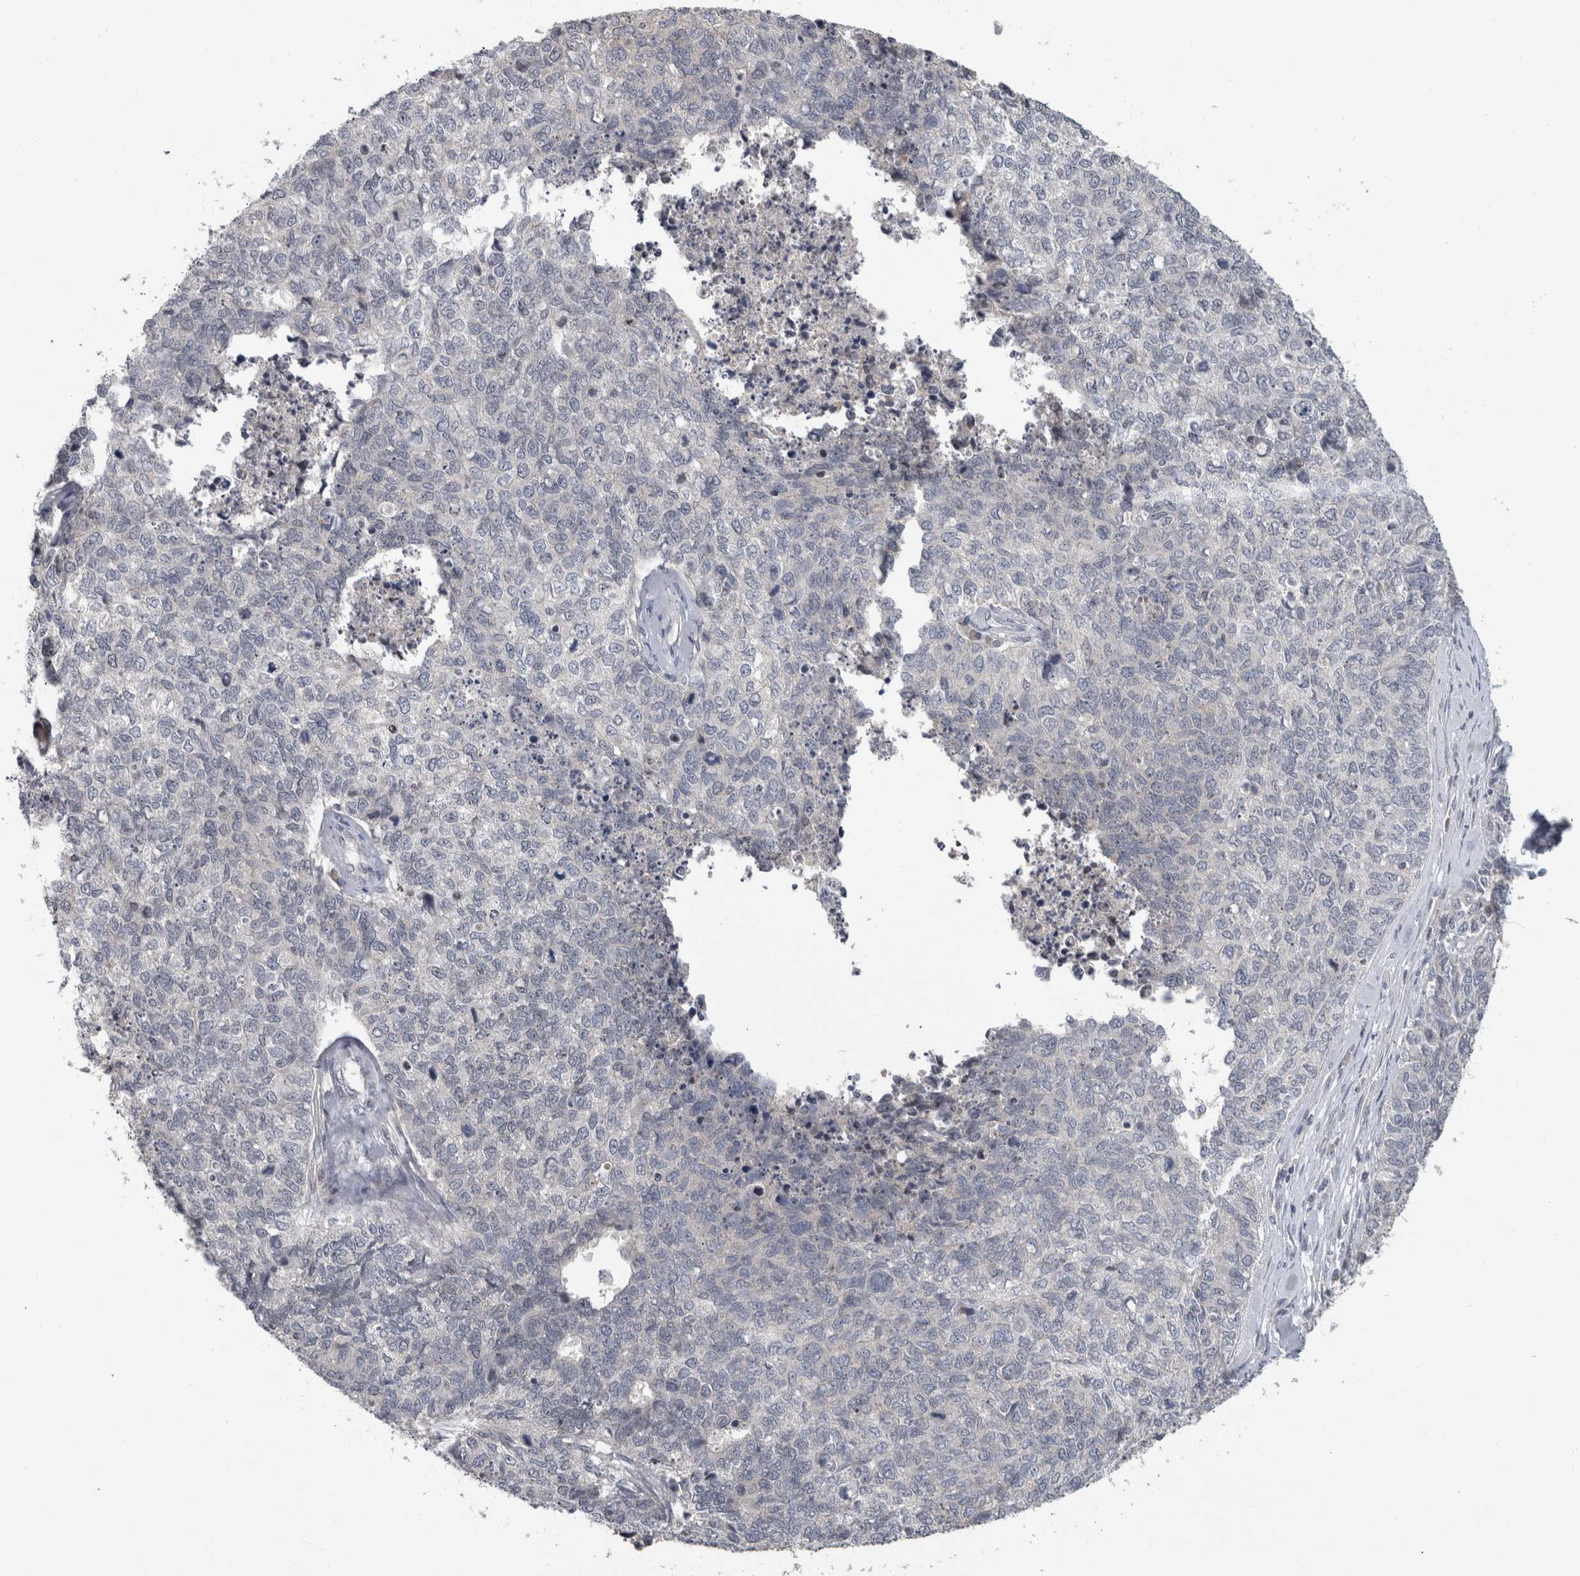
{"staining": {"intensity": "negative", "quantity": "none", "location": "none"}, "tissue": "cervical cancer", "cell_type": "Tumor cells", "image_type": "cancer", "snomed": [{"axis": "morphology", "description": "Squamous cell carcinoma, NOS"}, {"axis": "topography", "description": "Cervix"}], "caption": "IHC histopathology image of neoplastic tissue: cervical squamous cell carcinoma stained with DAB (3,3'-diaminobenzidine) demonstrates no significant protein expression in tumor cells. The staining was performed using DAB (3,3'-diaminobenzidine) to visualize the protein expression in brown, while the nuclei were stained in blue with hematoxylin (Magnification: 20x).", "gene": "RBM28", "patient": {"sex": "female", "age": 63}}